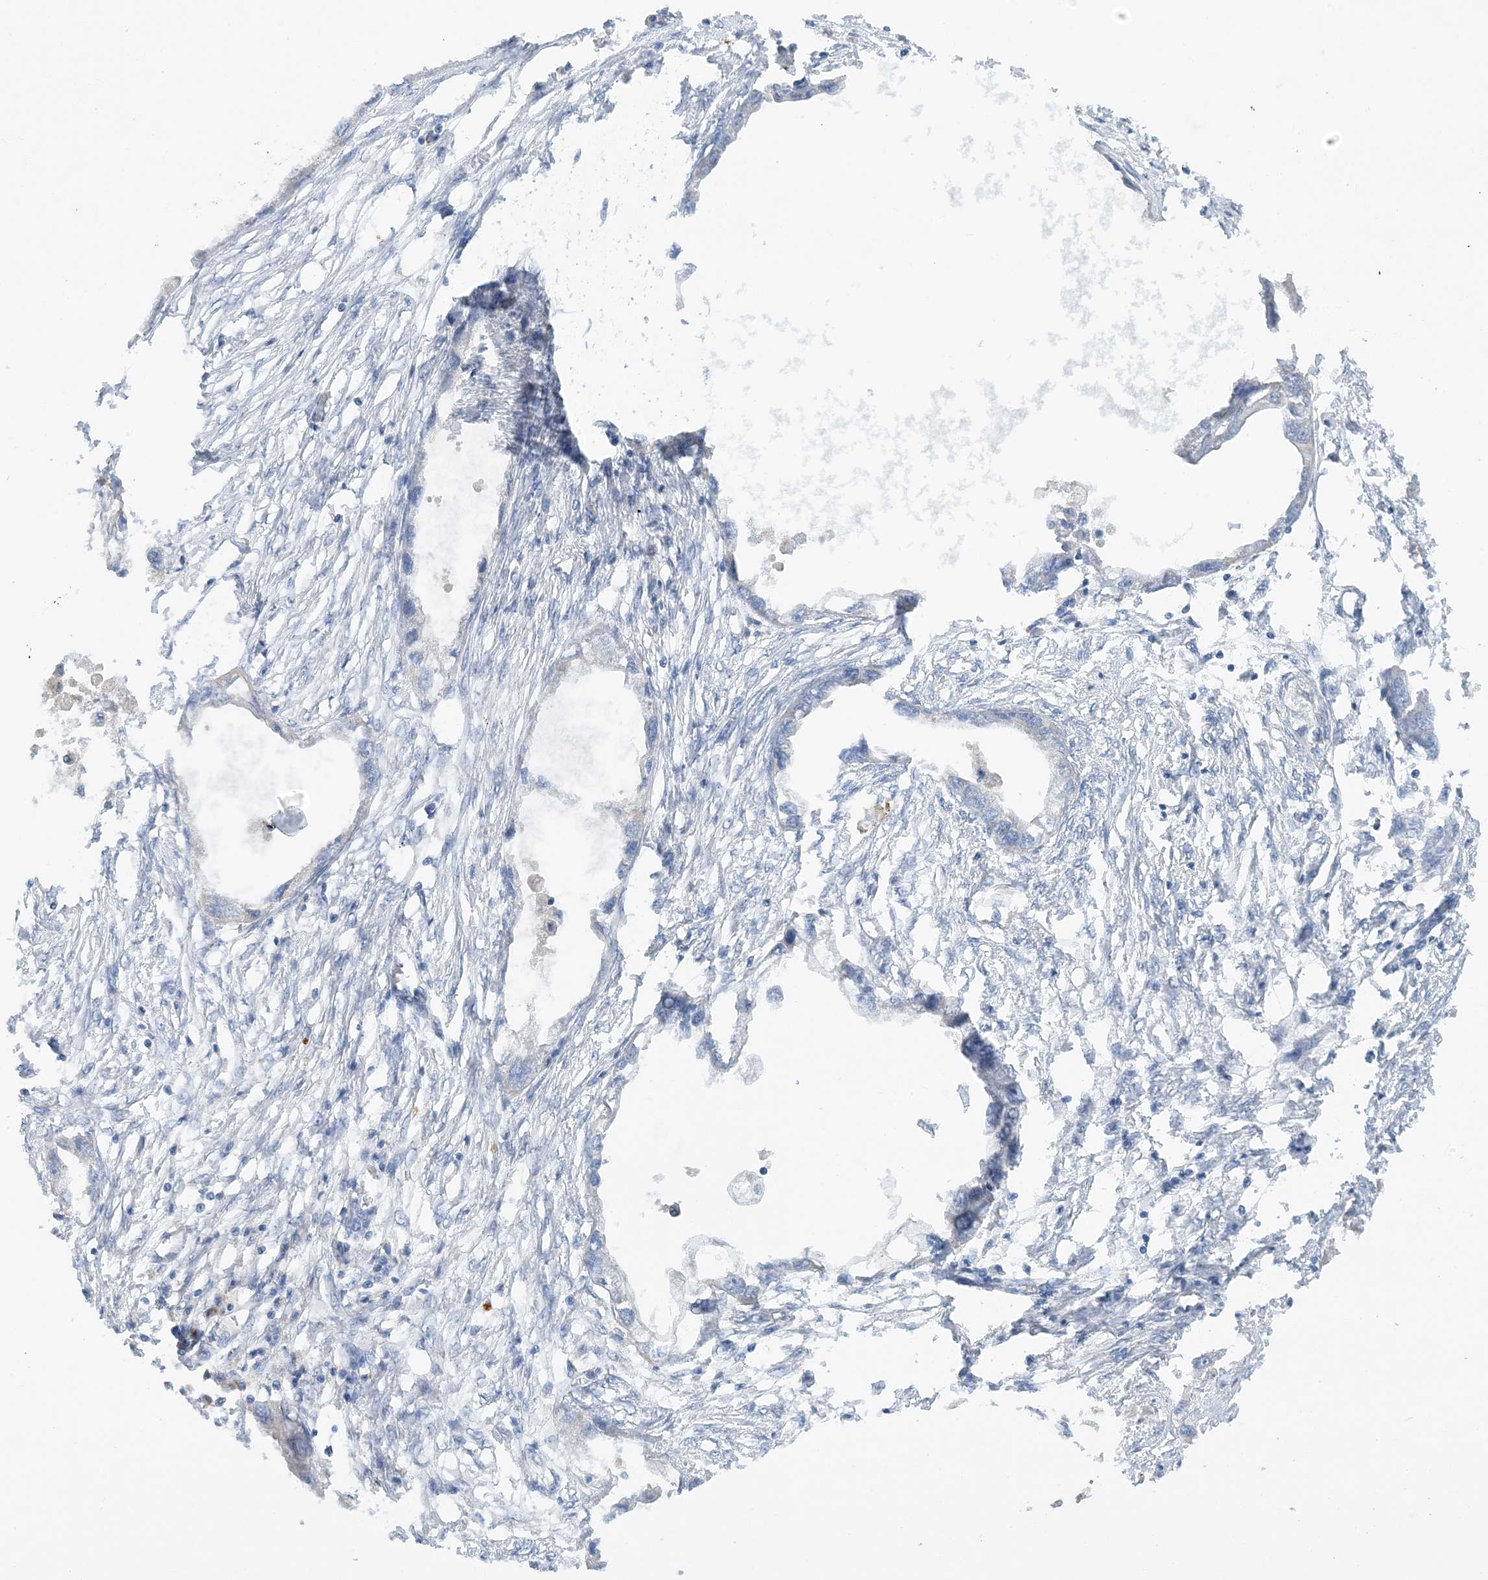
{"staining": {"intensity": "negative", "quantity": "none", "location": "none"}, "tissue": "endometrial cancer", "cell_type": "Tumor cells", "image_type": "cancer", "snomed": [{"axis": "morphology", "description": "Adenocarcinoma, NOS"}, {"axis": "morphology", "description": "Adenocarcinoma, metastatic, NOS"}, {"axis": "topography", "description": "Adipose tissue"}, {"axis": "topography", "description": "Endometrium"}], "caption": "Immunohistochemical staining of human endometrial cancer demonstrates no significant expression in tumor cells.", "gene": "ZCCHC18", "patient": {"sex": "female", "age": 67}}